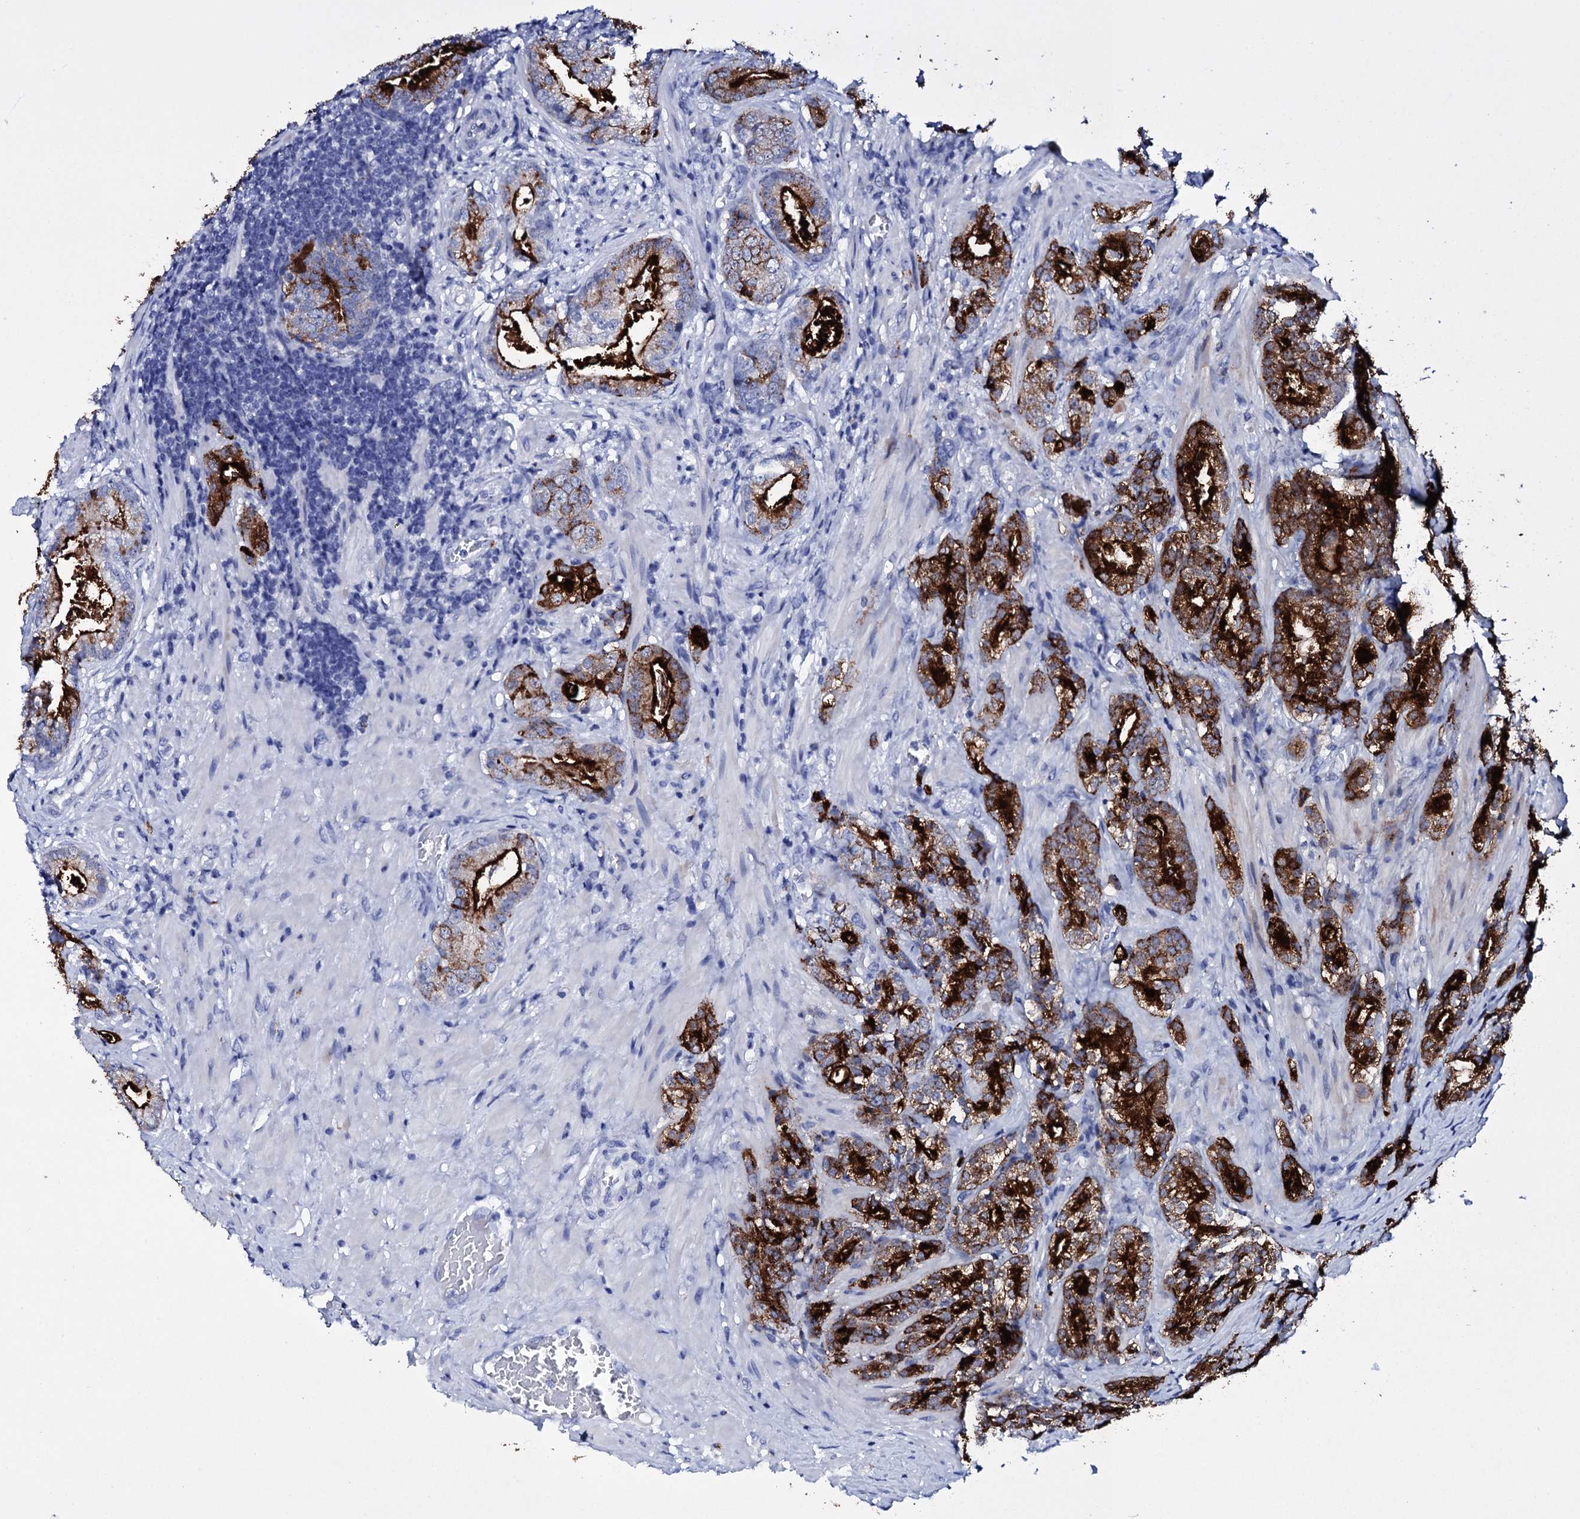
{"staining": {"intensity": "strong", "quantity": ">75%", "location": "cytoplasmic/membranous"}, "tissue": "prostate cancer", "cell_type": "Tumor cells", "image_type": "cancer", "snomed": [{"axis": "morphology", "description": "Adenocarcinoma, High grade"}, {"axis": "topography", "description": "Prostate"}], "caption": "Protein staining exhibits strong cytoplasmic/membranous positivity in about >75% of tumor cells in adenocarcinoma (high-grade) (prostate). (brown staining indicates protein expression, while blue staining denotes nuclei).", "gene": "ITPRID2", "patient": {"sex": "male", "age": 69}}